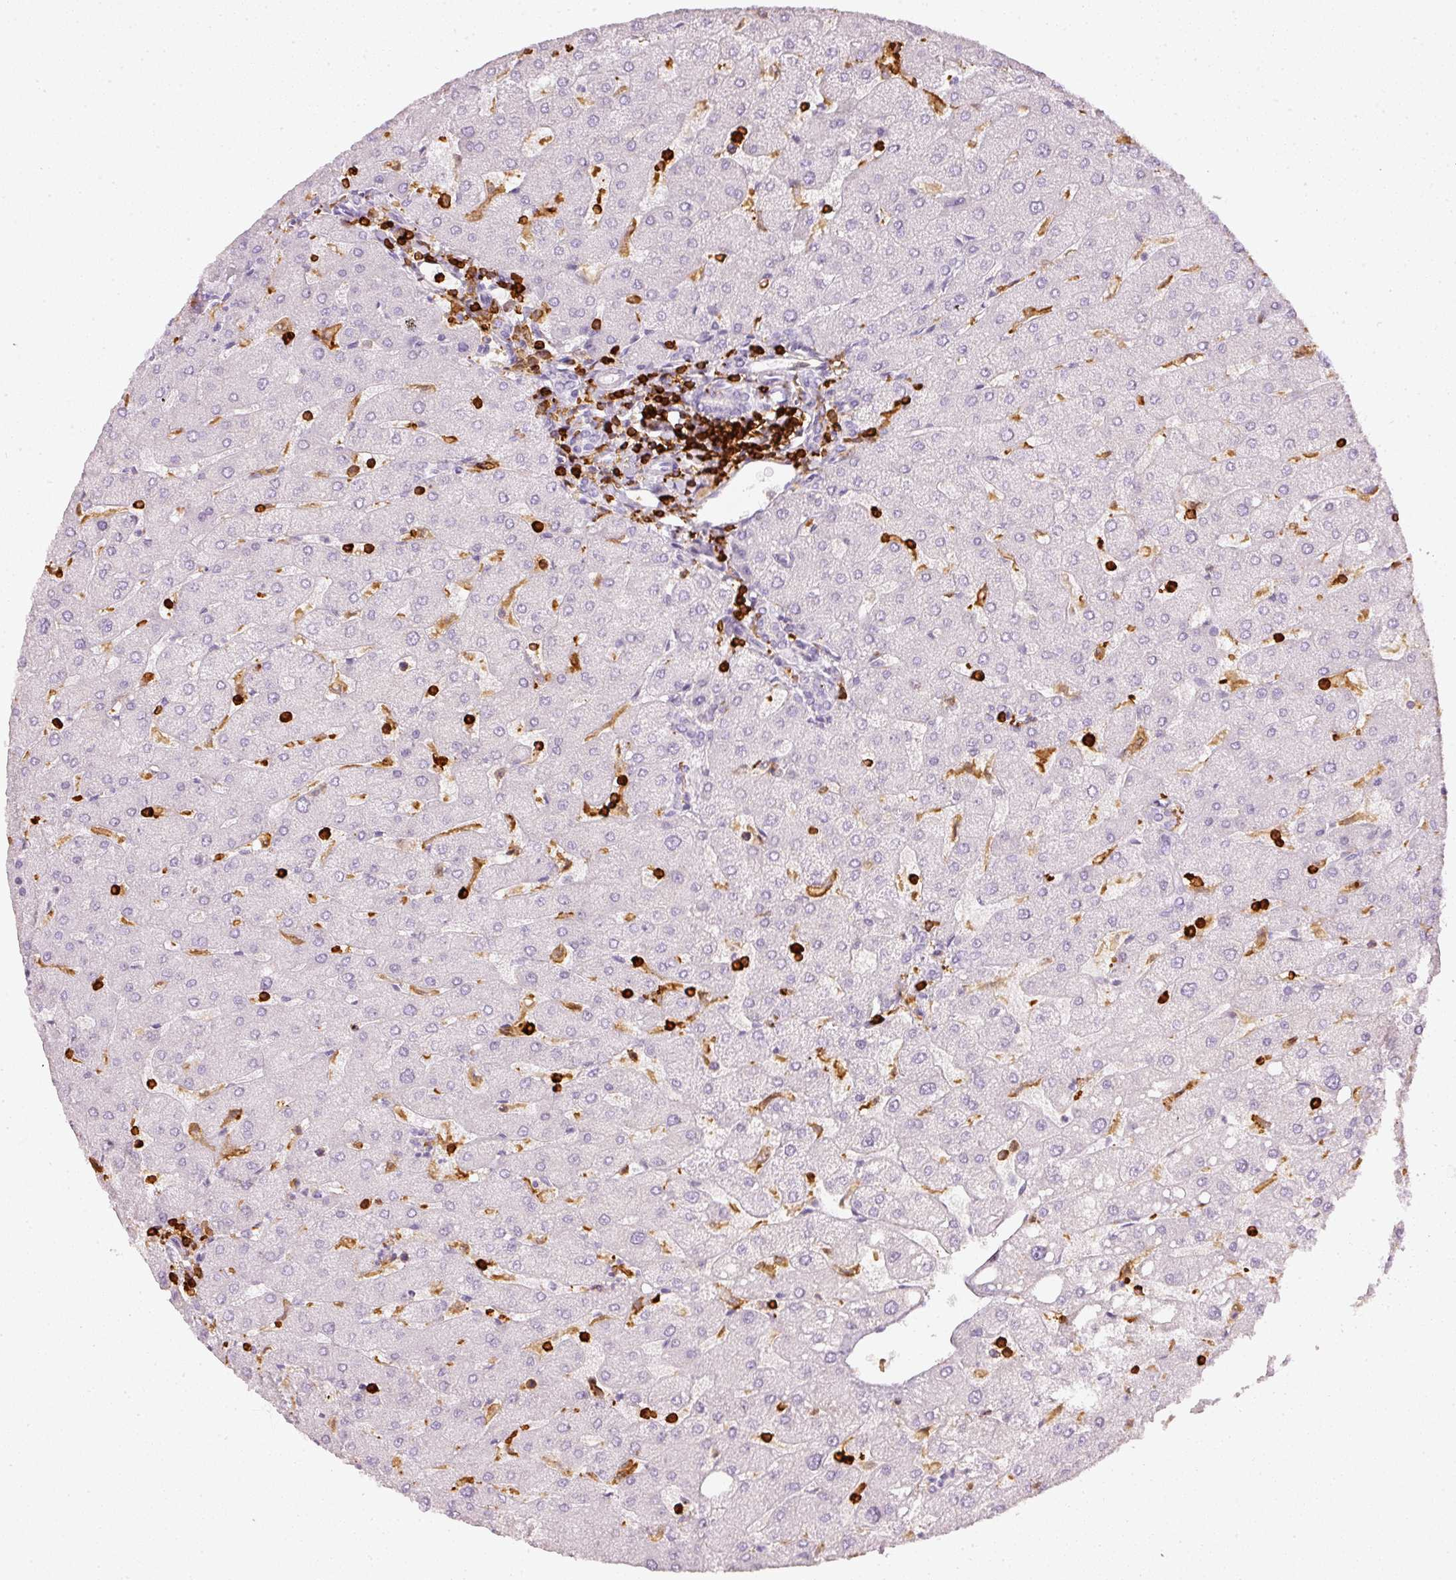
{"staining": {"intensity": "negative", "quantity": "none", "location": "none"}, "tissue": "liver", "cell_type": "Cholangiocytes", "image_type": "normal", "snomed": [{"axis": "morphology", "description": "Normal tissue, NOS"}, {"axis": "topography", "description": "Liver"}], "caption": "Immunohistochemical staining of normal human liver shows no significant staining in cholangiocytes. Nuclei are stained in blue.", "gene": "EVL", "patient": {"sex": "male", "age": 67}}